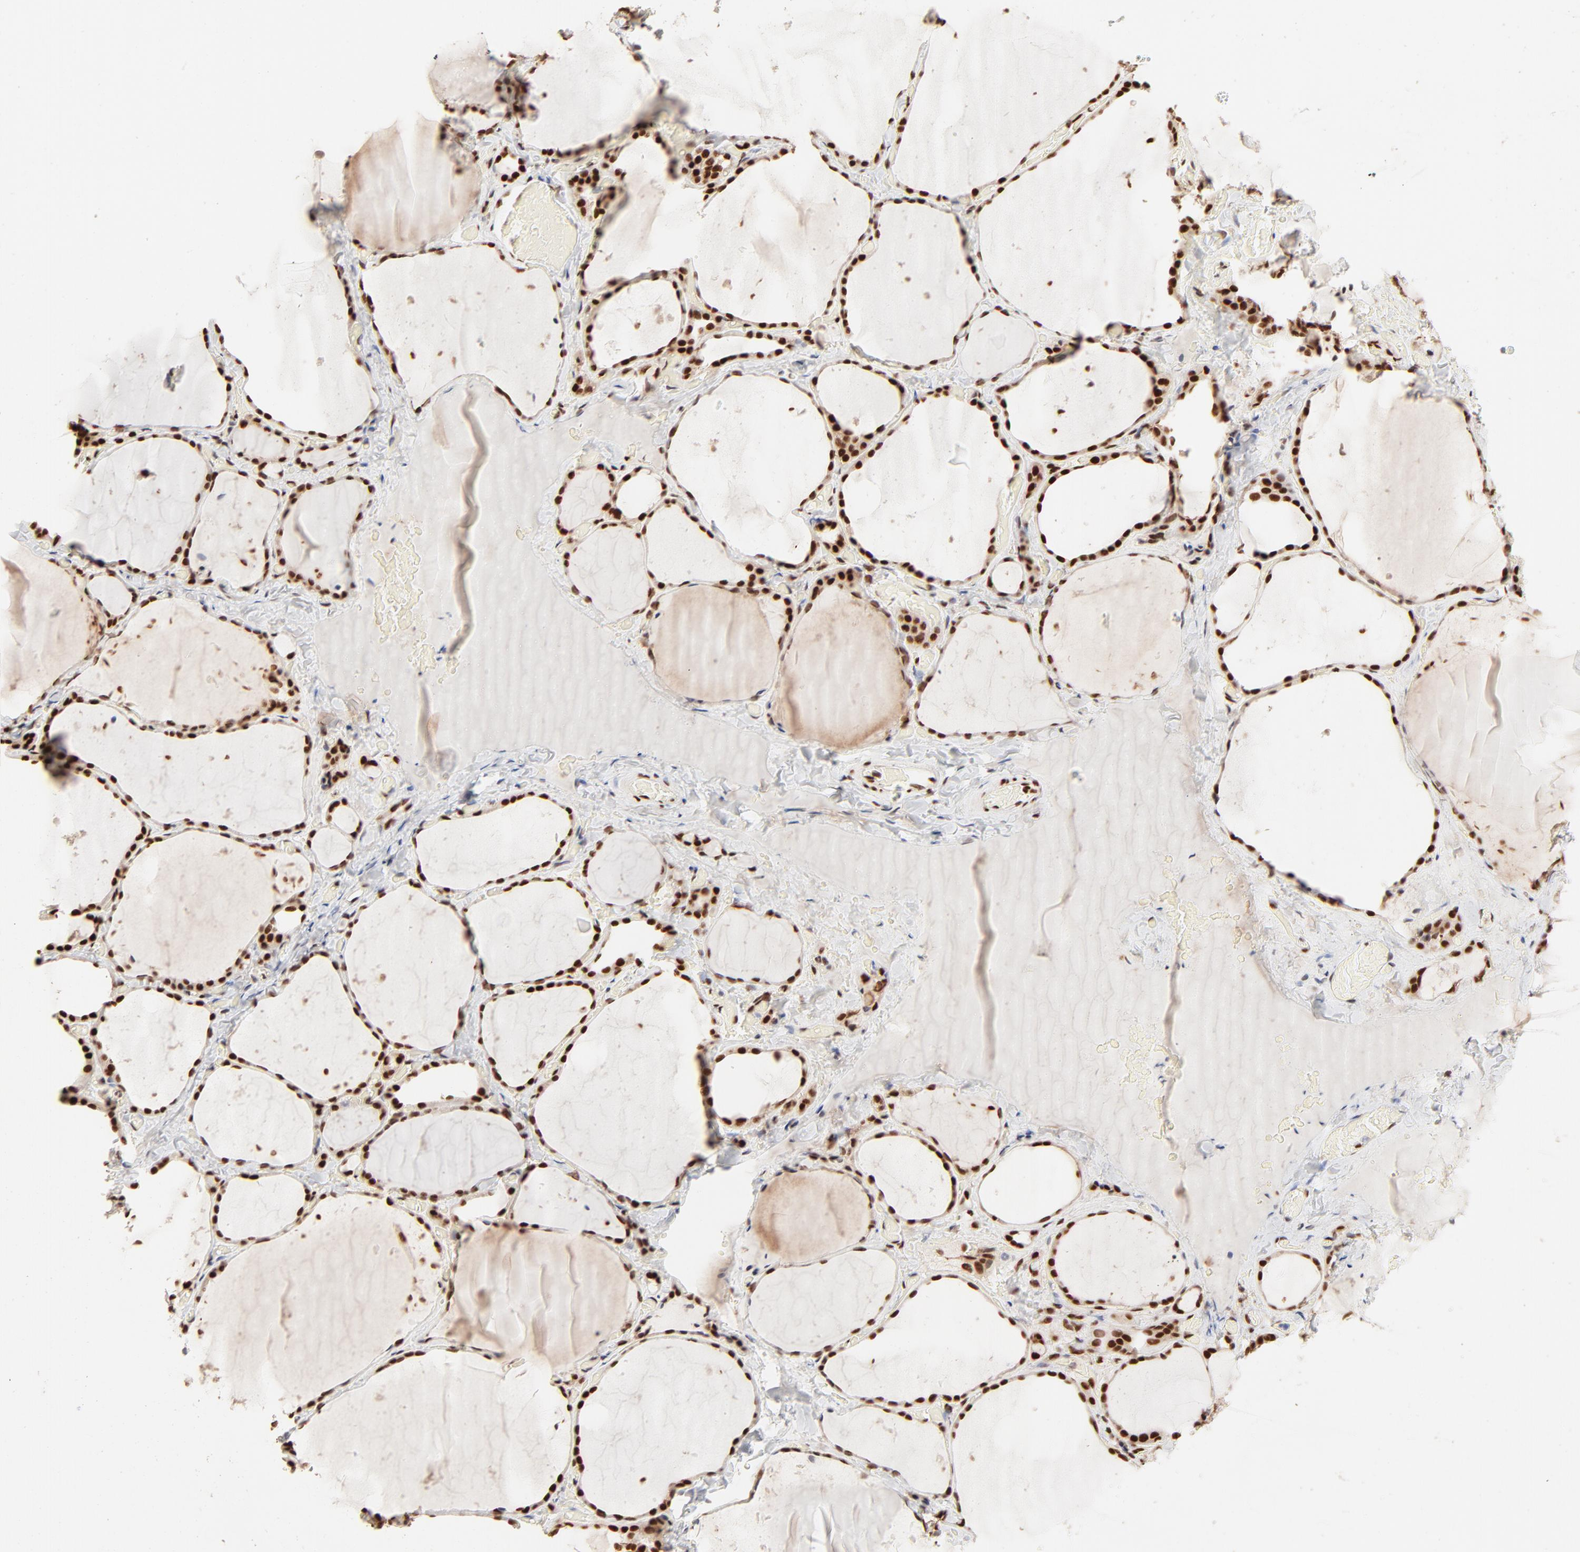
{"staining": {"intensity": "strong", "quantity": ">75%", "location": "nuclear"}, "tissue": "thyroid gland", "cell_type": "Glandular cells", "image_type": "normal", "snomed": [{"axis": "morphology", "description": "Normal tissue, NOS"}, {"axis": "topography", "description": "Thyroid gland"}], "caption": "A histopathology image showing strong nuclear expression in approximately >75% of glandular cells in benign thyroid gland, as visualized by brown immunohistochemical staining.", "gene": "TARDBP", "patient": {"sex": "female", "age": 22}}